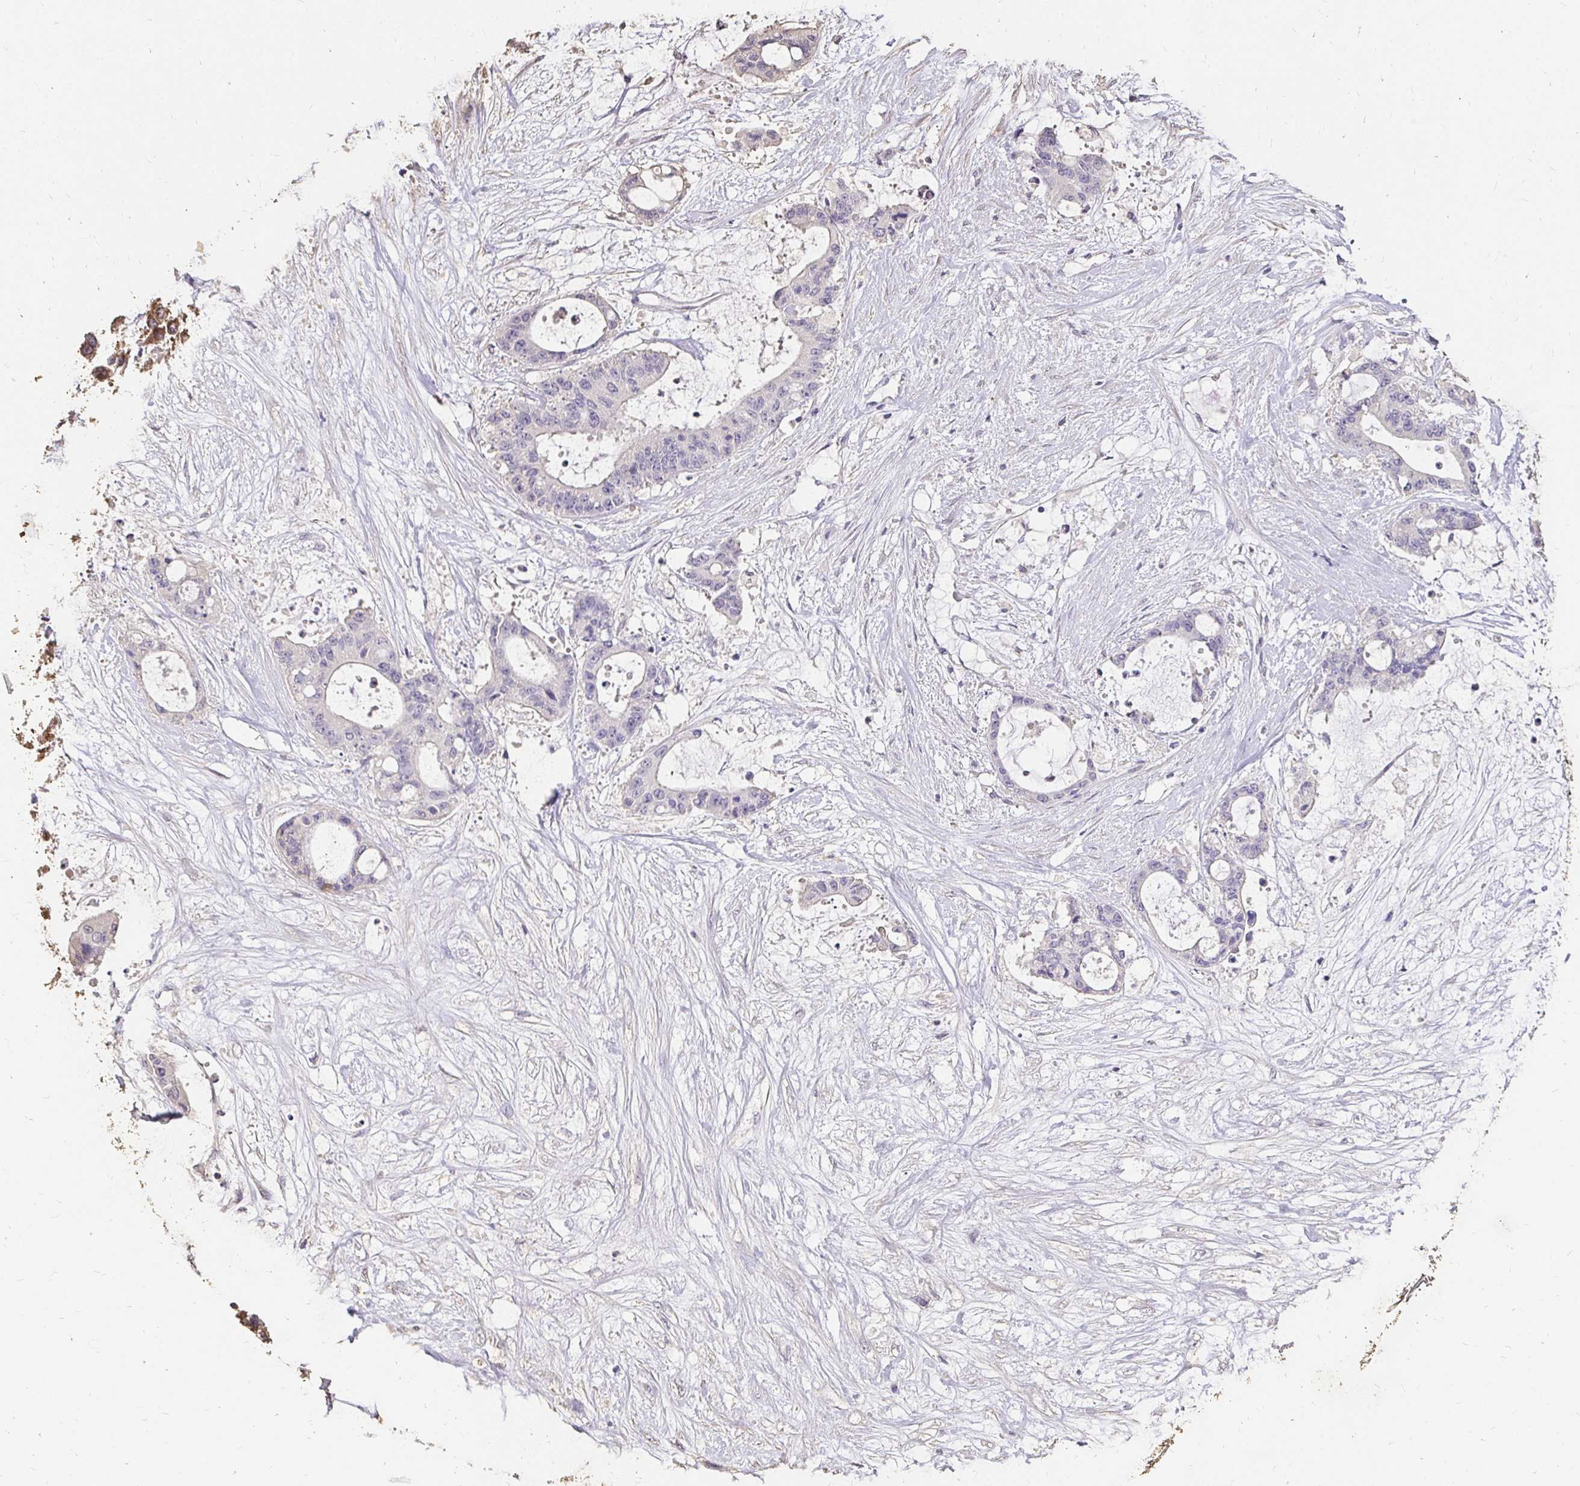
{"staining": {"intensity": "negative", "quantity": "none", "location": "none"}, "tissue": "liver cancer", "cell_type": "Tumor cells", "image_type": "cancer", "snomed": [{"axis": "morphology", "description": "Normal tissue, NOS"}, {"axis": "morphology", "description": "Cholangiocarcinoma"}, {"axis": "topography", "description": "Liver"}, {"axis": "topography", "description": "Peripheral nerve tissue"}], "caption": "An image of human liver cancer is negative for staining in tumor cells.", "gene": "UGT1A6", "patient": {"sex": "female", "age": 73}}